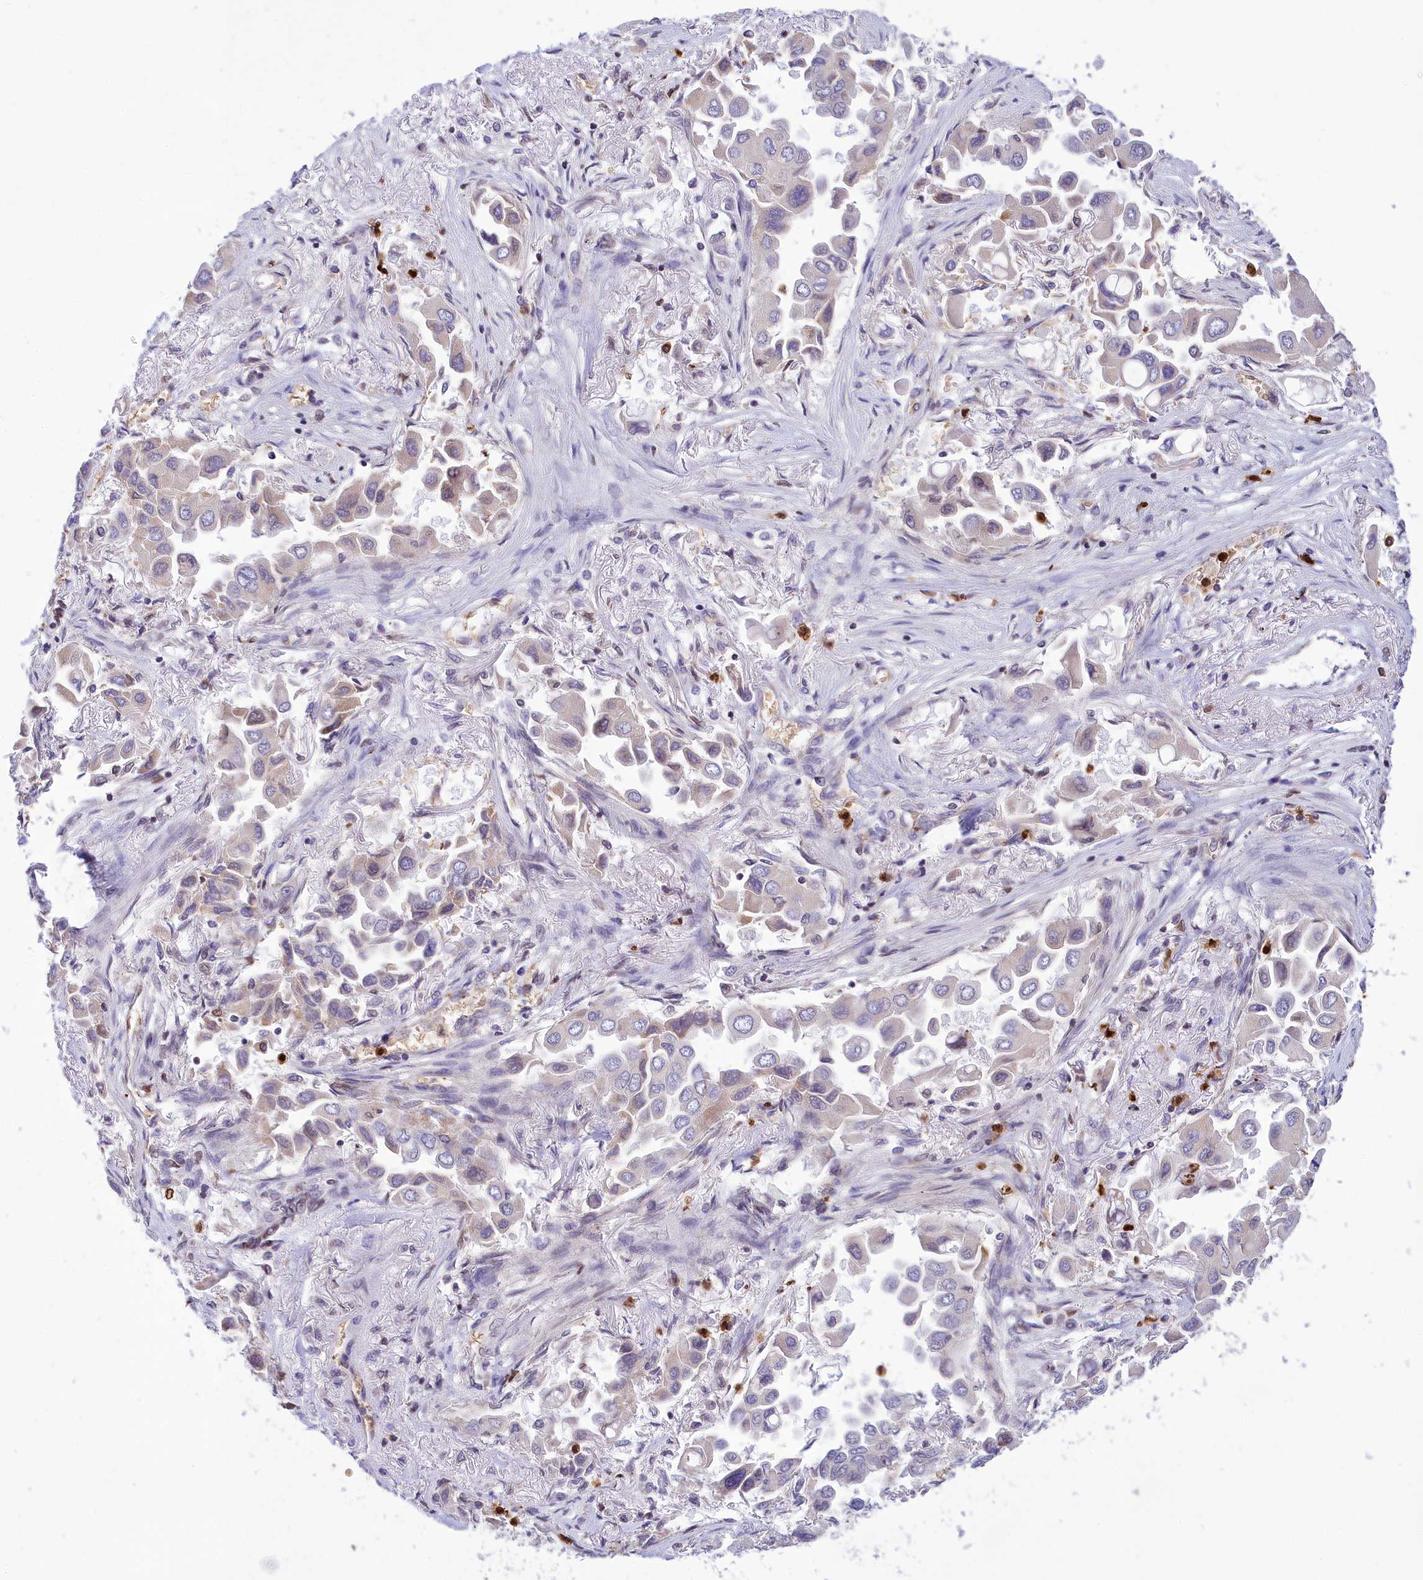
{"staining": {"intensity": "negative", "quantity": "none", "location": "none"}, "tissue": "lung cancer", "cell_type": "Tumor cells", "image_type": "cancer", "snomed": [{"axis": "morphology", "description": "Adenocarcinoma, NOS"}, {"axis": "topography", "description": "Lung"}], "caption": "Human lung cancer stained for a protein using immunohistochemistry (IHC) shows no positivity in tumor cells.", "gene": "PKHD1L1", "patient": {"sex": "female", "age": 76}}